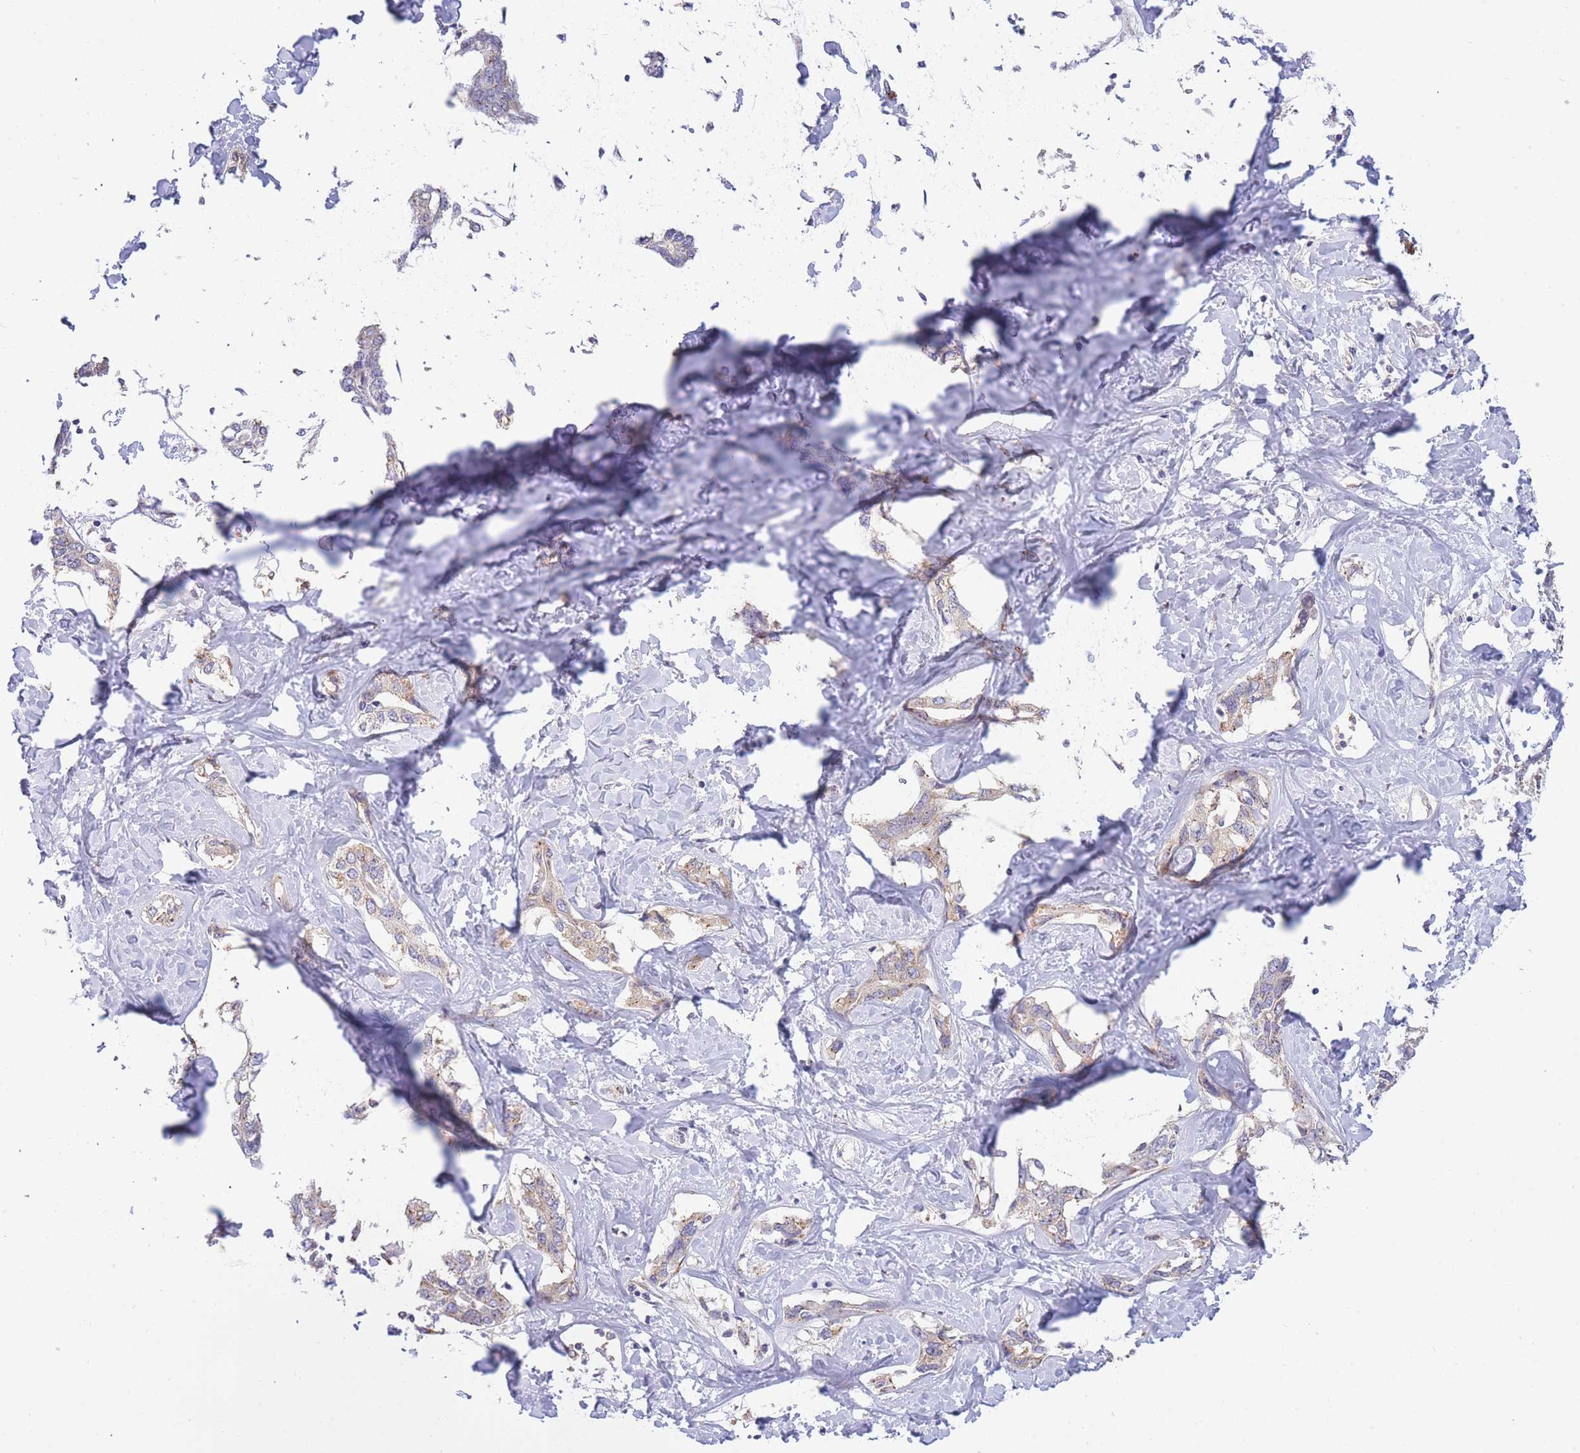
{"staining": {"intensity": "moderate", "quantity": "25%-75%", "location": "cytoplasmic/membranous"}, "tissue": "liver cancer", "cell_type": "Tumor cells", "image_type": "cancer", "snomed": [{"axis": "morphology", "description": "Cholangiocarcinoma"}, {"axis": "topography", "description": "Liver"}], "caption": "A micrograph of human liver cholangiocarcinoma stained for a protein demonstrates moderate cytoplasmic/membranous brown staining in tumor cells.", "gene": "COPG2", "patient": {"sex": "male", "age": 59}}